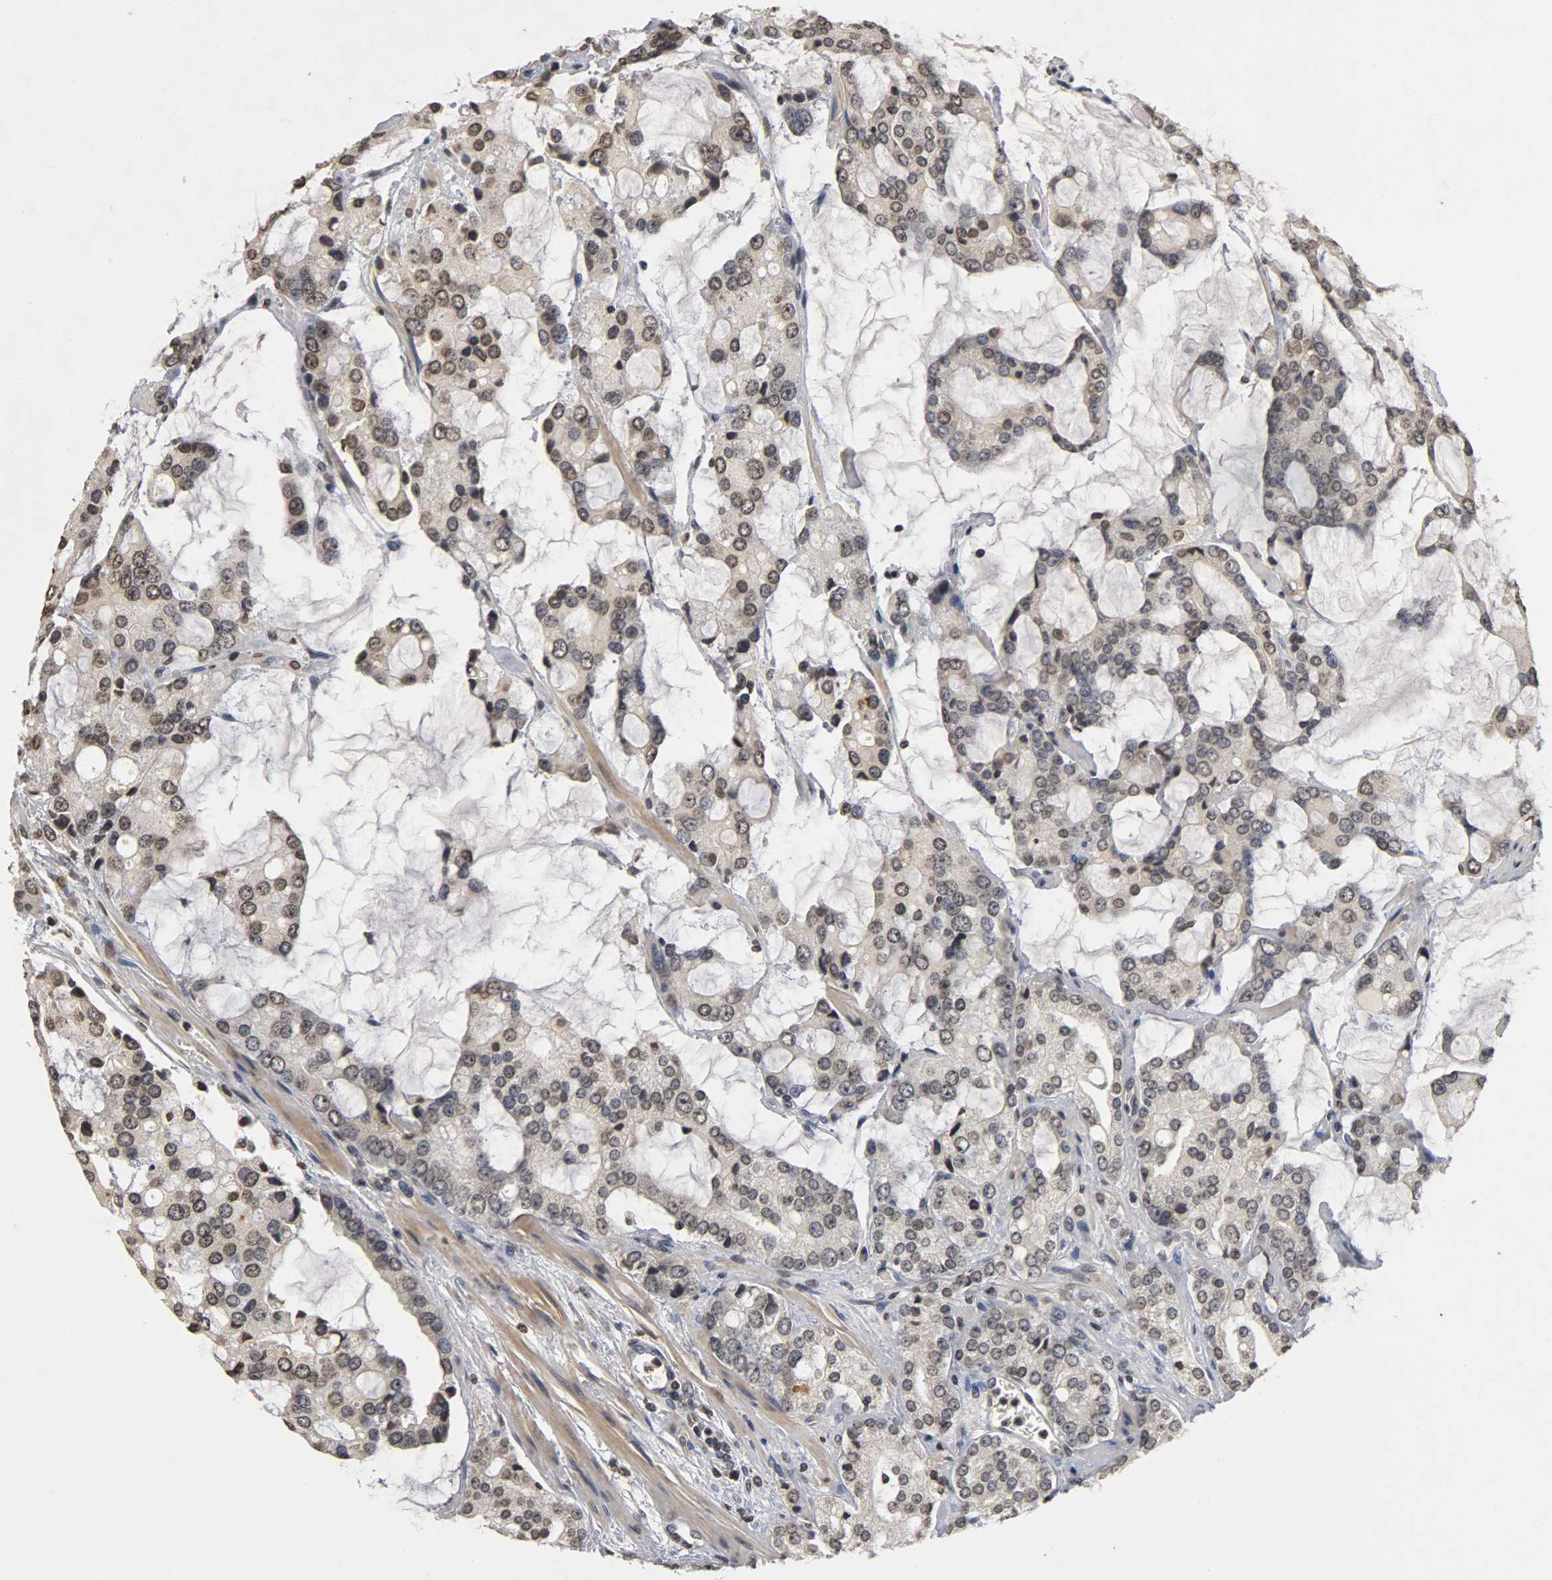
{"staining": {"intensity": "weak", "quantity": "25%-75%", "location": "nuclear"}, "tissue": "prostate cancer", "cell_type": "Tumor cells", "image_type": "cancer", "snomed": [{"axis": "morphology", "description": "Adenocarcinoma, High grade"}, {"axis": "topography", "description": "Prostate"}], "caption": "Immunohistochemistry of prostate cancer reveals low levels of weak nuclear staining in approximately 25%-75% of tumor cells. (IHC, brightfield microscopy, high magnification).", "gene": "ERCC2", "patient": {"sex": "male", "age": 67}}